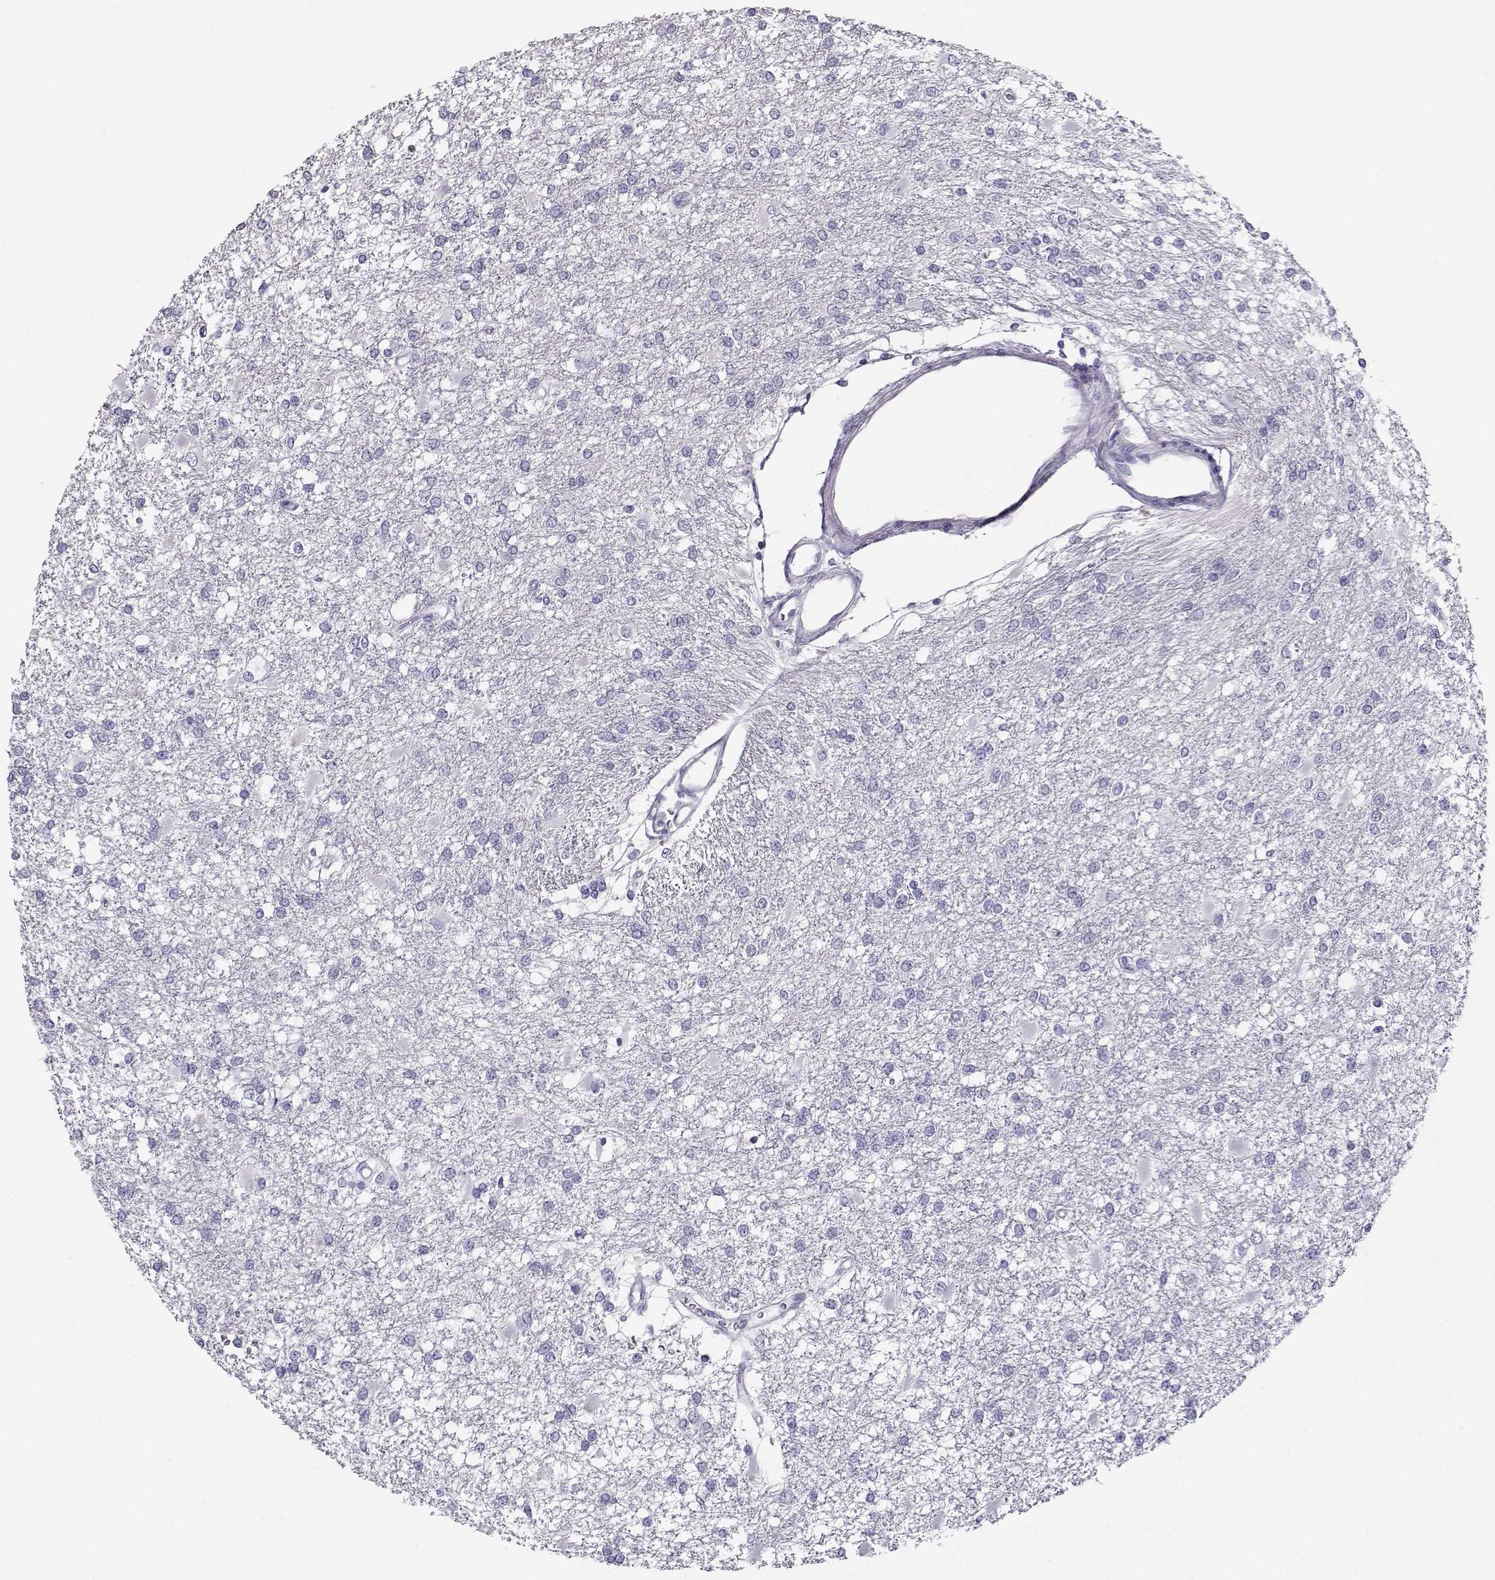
{"staining": {"intensity": "negative", "quantity": "none", "location": "none"}, "tissue": "glioma", "cell_type": "Tumor cells", "image_type": "cancer", "snomed": [{"axis": "morphology", "description": "Glioma, malignant, High grade"}, {"axis": "topography", "description": "Cerebral cortex"}], "caption": "DAB (3,3'-diaminobenzidine) immunohistochemical staining of glioma shows no significant positivity in tumor cells.", "gene": "CRX", "patient": {"sex": "male", "age": 79}}